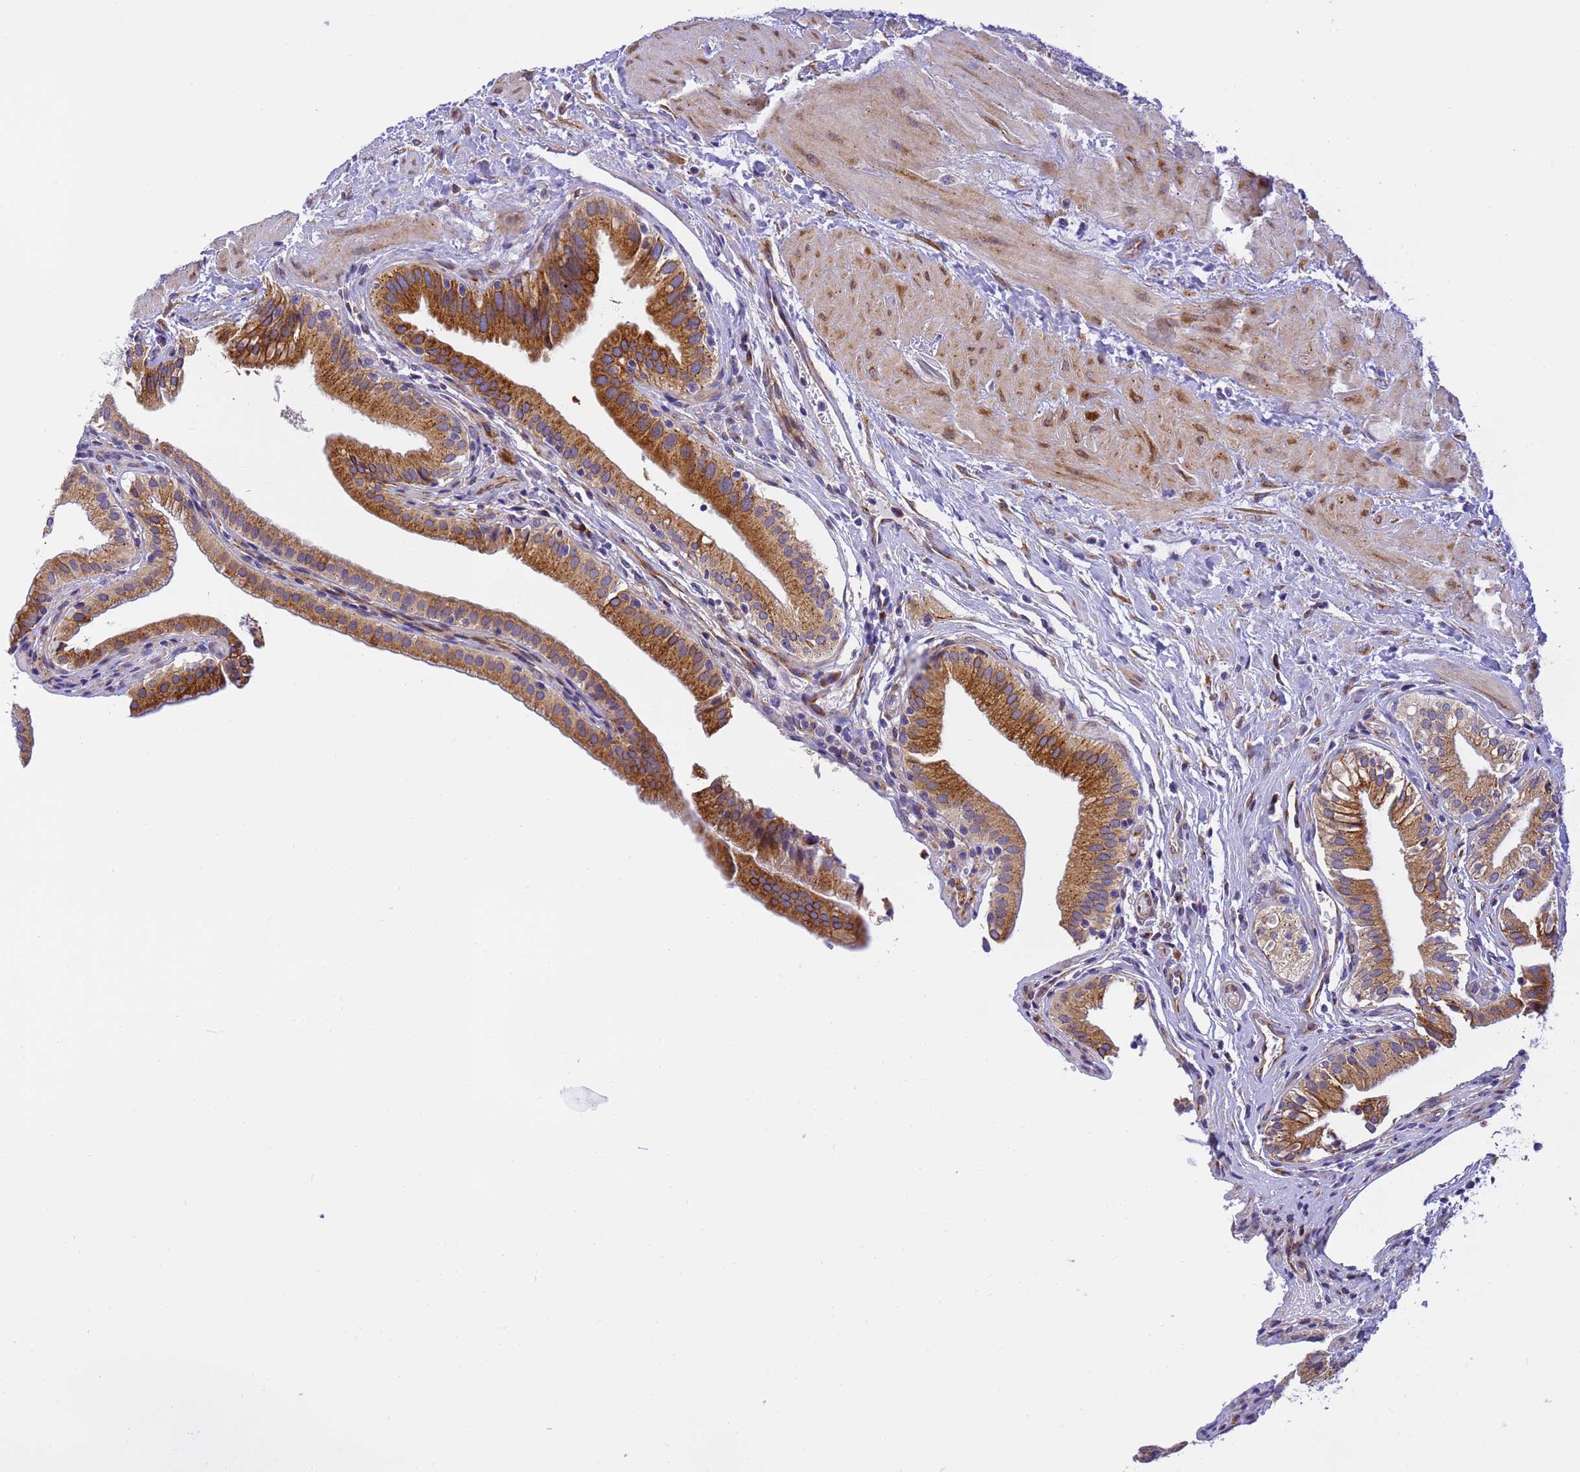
{"staining": {"intensity": "strong", "quantity": ">75%", "location": "cytoplasmic/membranous"}, "tissue": "gallbladder", "cell_type": "Glandular cells", "image_type": "normal", "snomed": [{"axis": "morphology", "description": "Normal tissue, NOS"}, {"axis": "topography", "description": "Gallbladder"}], "caption": "Strong cytoplasmic/membranous protein staining is appreciated in approximately >75% of glandular cells in gallbladder.", "gene": "RHBDD3", "patient": {"sex": "male", "age": 24}}